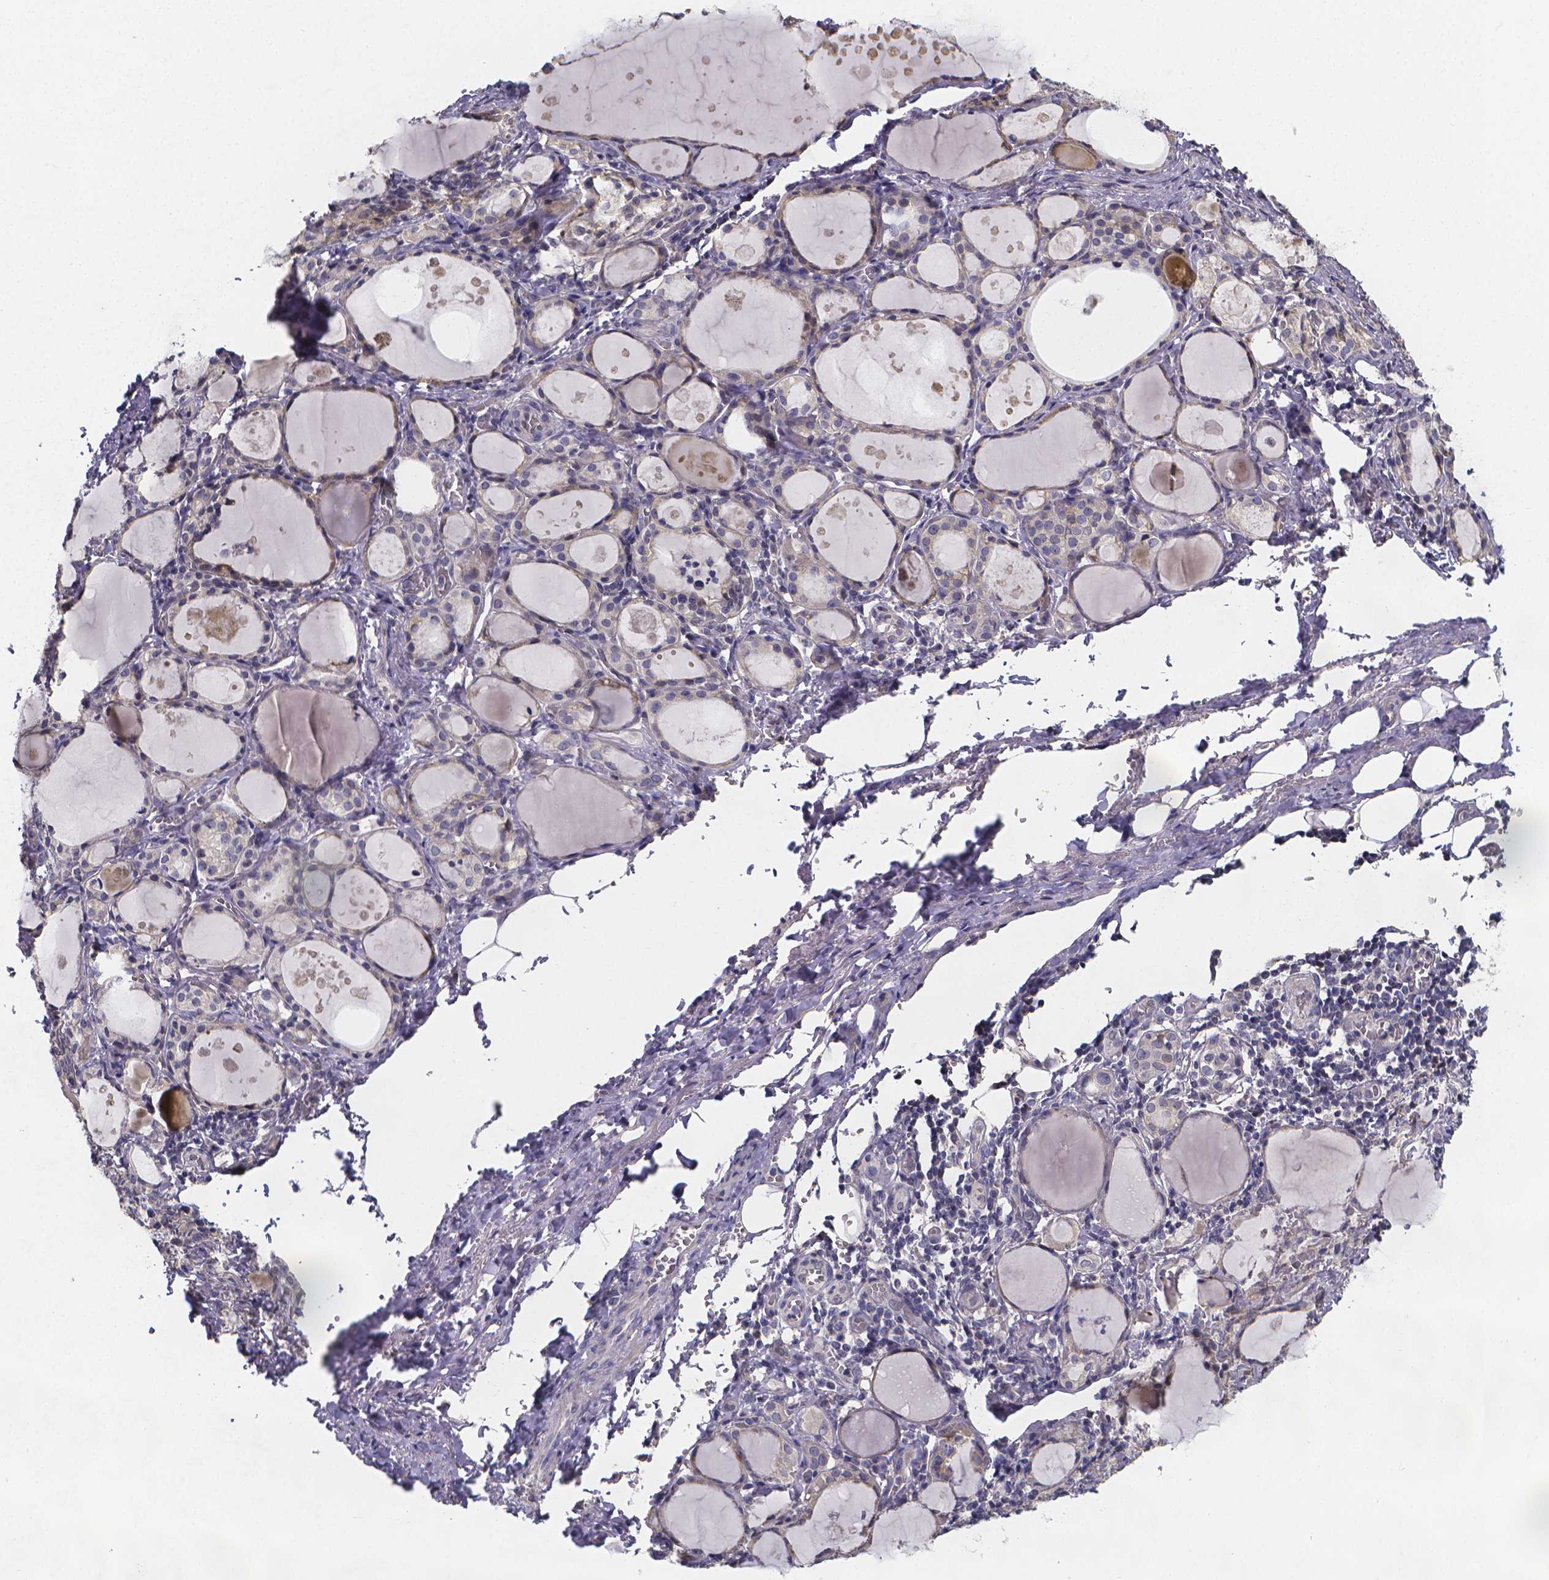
{"staining": {"intensity": "negative", "quantity": "none", "location": "none"}, "tissue": "thyroid gland", "cell_type": "Glandular cells", "image_type": "normal", "snomed": [{"axis": "morphology", "description": "Normal tissue, NOS"}, {"axis": "topography", "description": "Thyroid gland"}], "caption": "The photomicrograph shows no significant expression in glandular cells of thyroid gland.", "gene": "PAH", "patient": {"sex": "male", "age": 68}}